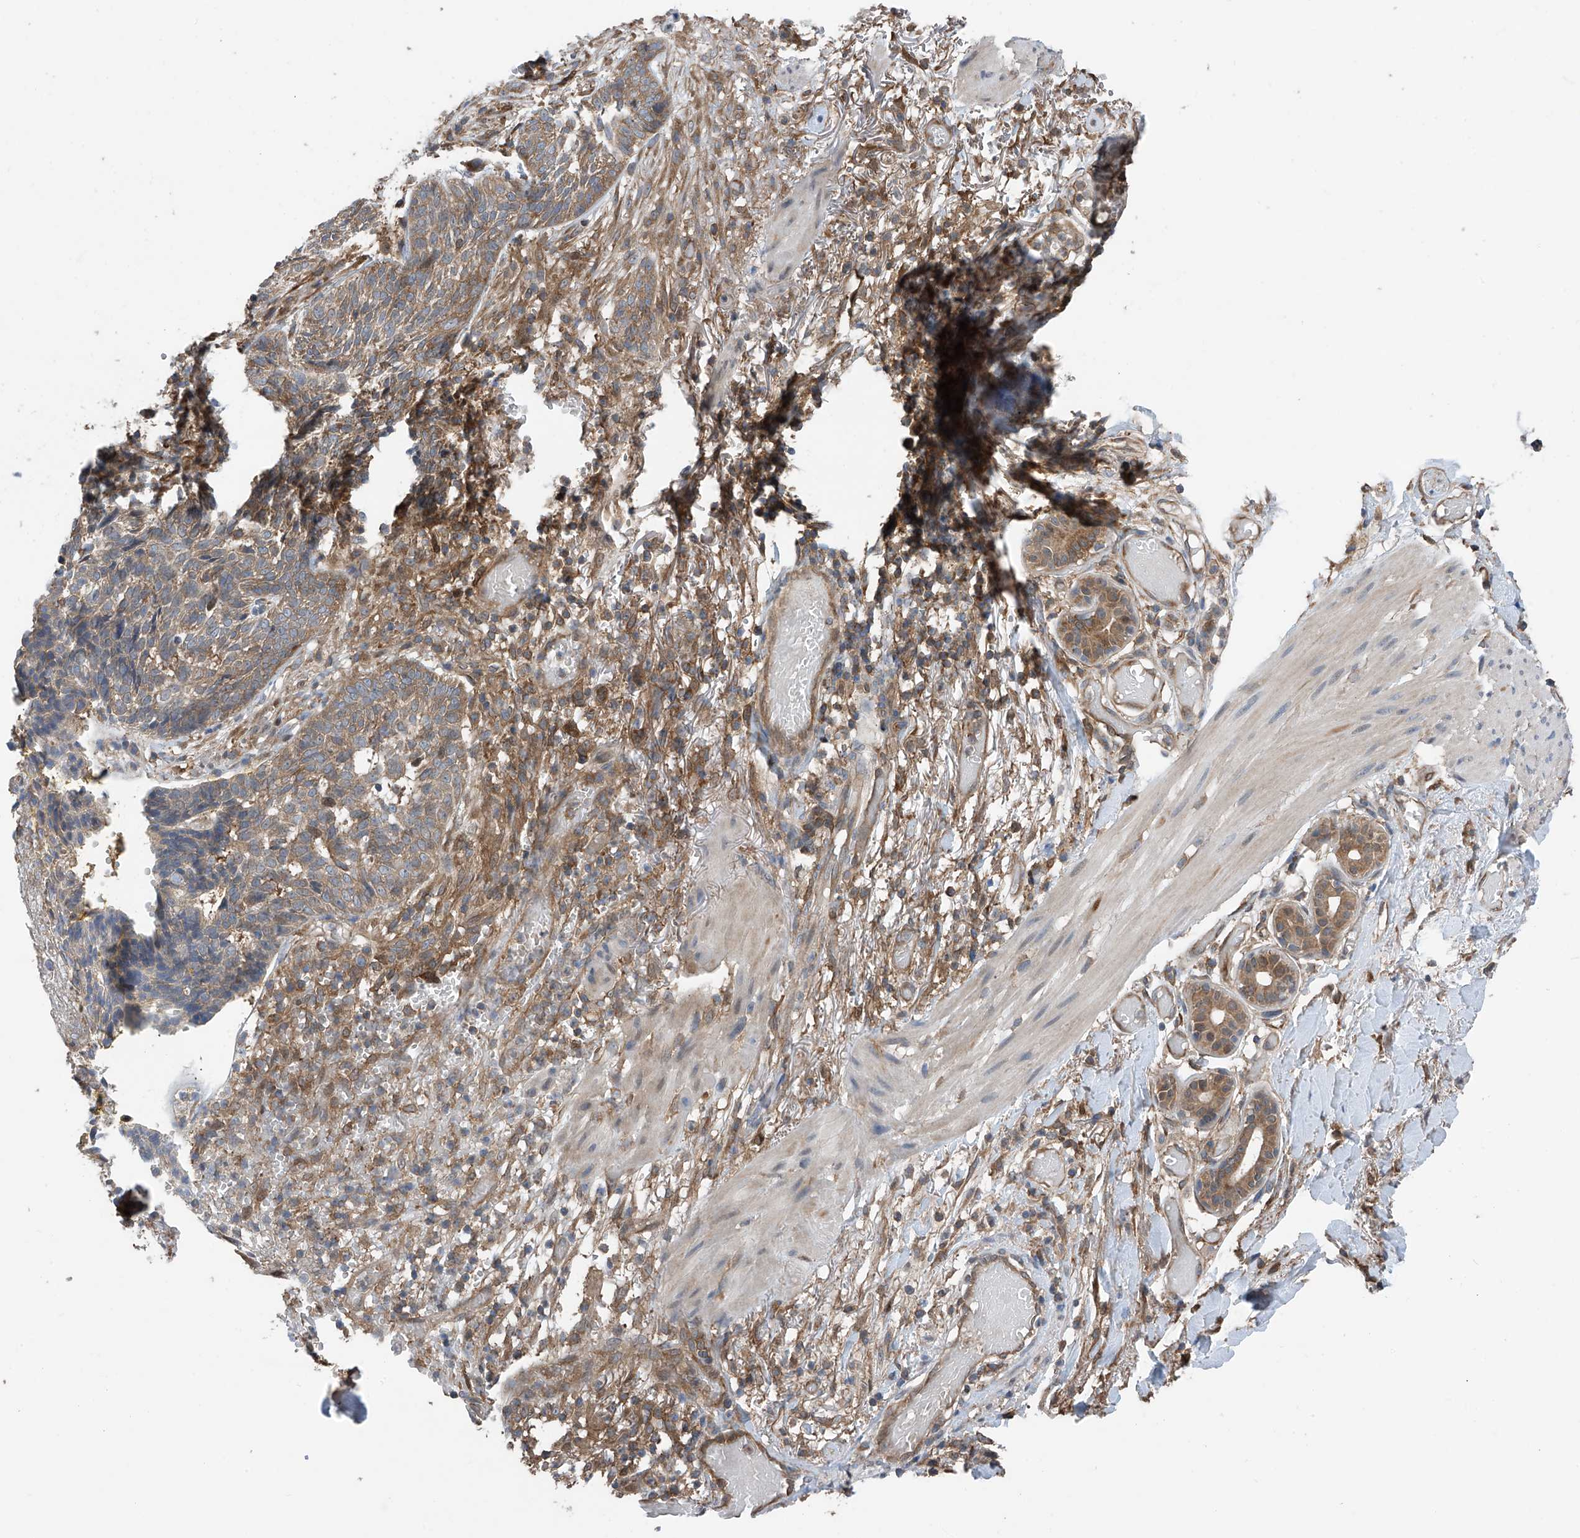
{"staining": {"intensity": "weak", "quantity": ">75%", "location": "cytoplasmic/membranous"}, "tissue": "skin cancer", "cell_type": "Tumor cells", "image_type": "cancer", "snomed": [{"axis": "morphology", "description": "Normal tissue, NOS"}, {"axis": "morphology", "description": "Basal cell carcinoma"}, {"axis": "topography", "description": "Skin"}], "caption": "Immunohistochemical staining of skin cancer reveals low levels of weak cytoplasmic/membranous protein expression in about >75% of tumor cells.", "gene": "CHPF", "patient": {"sex": "male", "age": 64}}